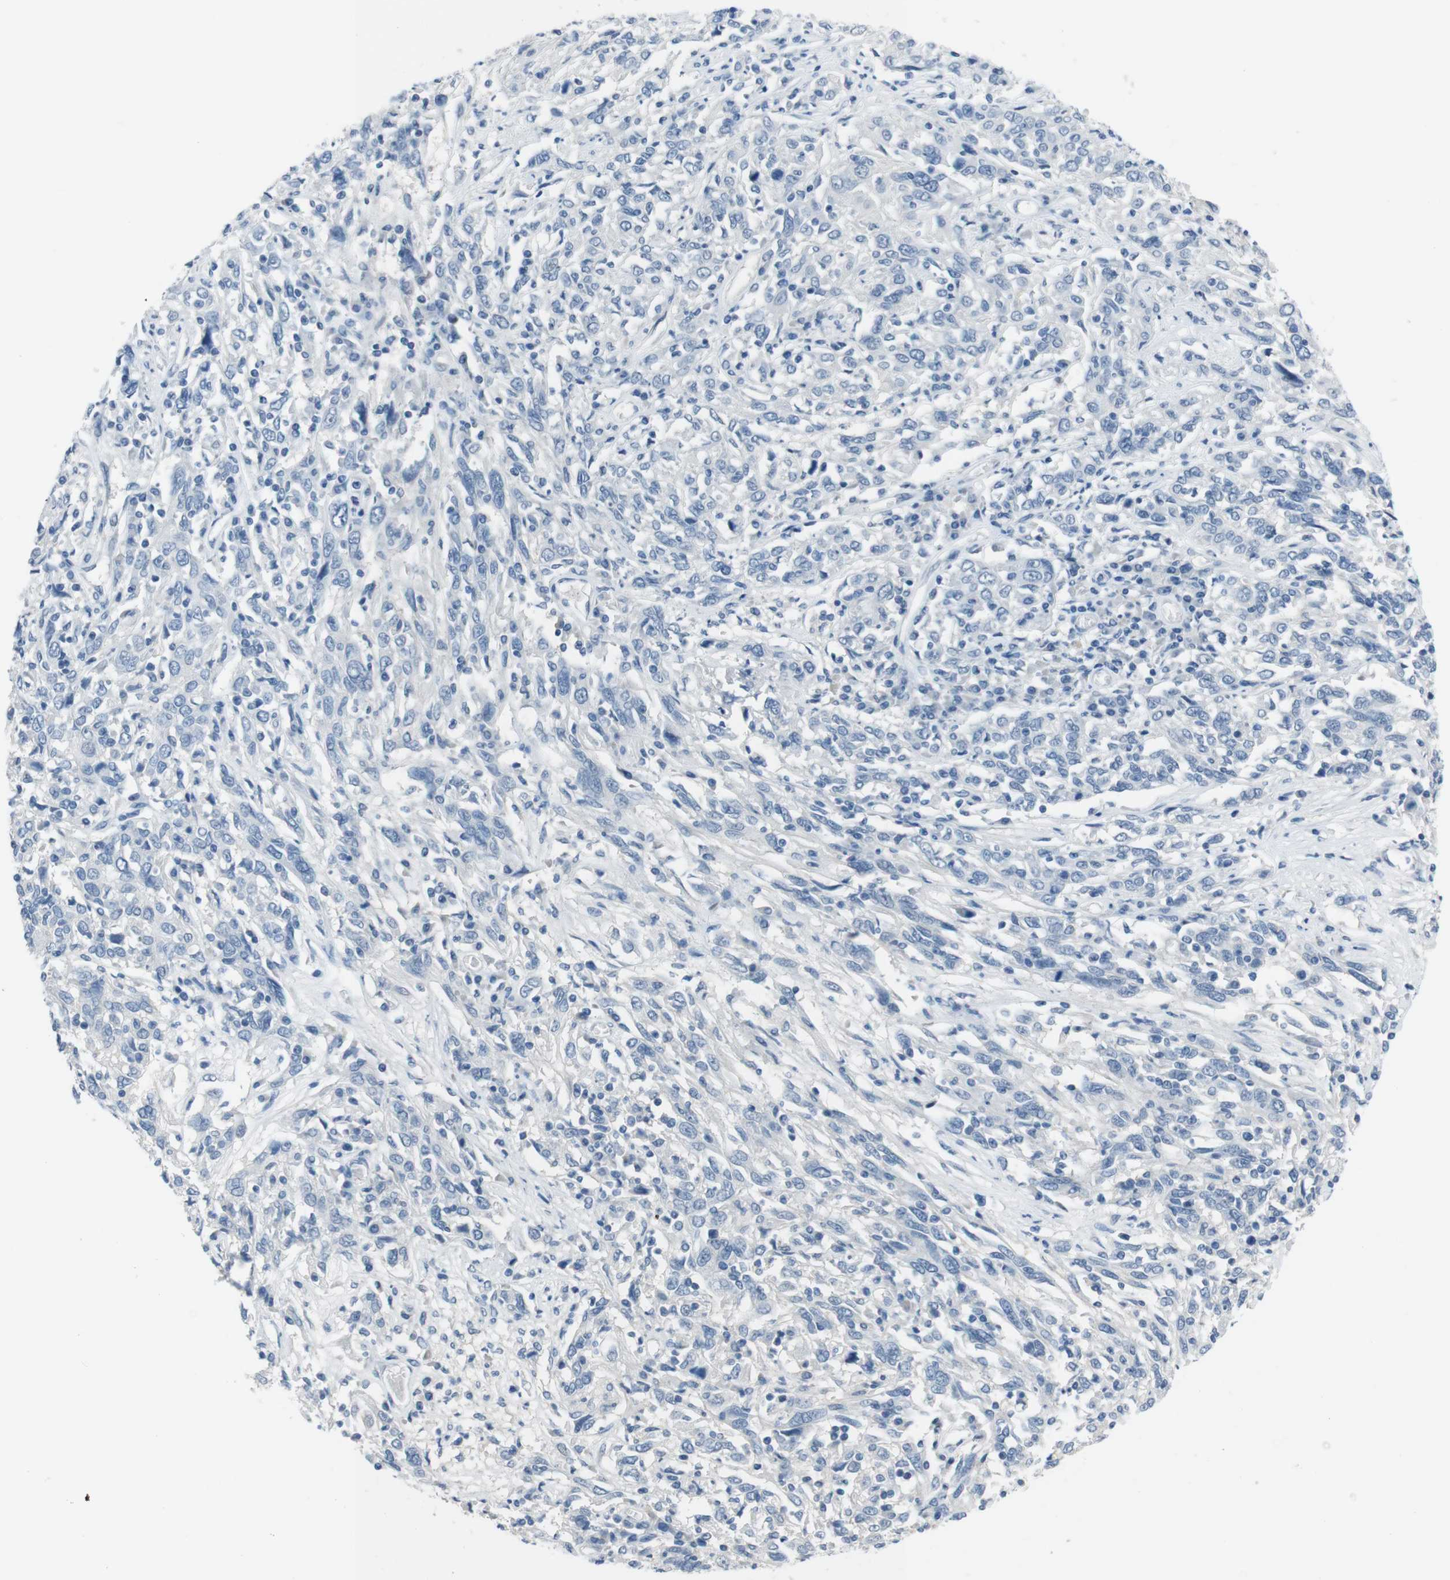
{"staining": {"intensity": "negative", "quantity": "none", "location": "none"}, "tissue": "cervical cancer", "cell_type": "Tumor cells", "image_type": "cancer", "snomed": [{"axis": "morphology", "description": "Squamous cell carcinoma, NOS"}, {"axis": "topography", "description": "Cervix"}], "caption": "Immunohistochemical staining of human cervical squamous cell carcinoma exhibits no significant staining in tumor cells.", "gene": "HRH2", "patient": {"sex": "female", "age": 46}}